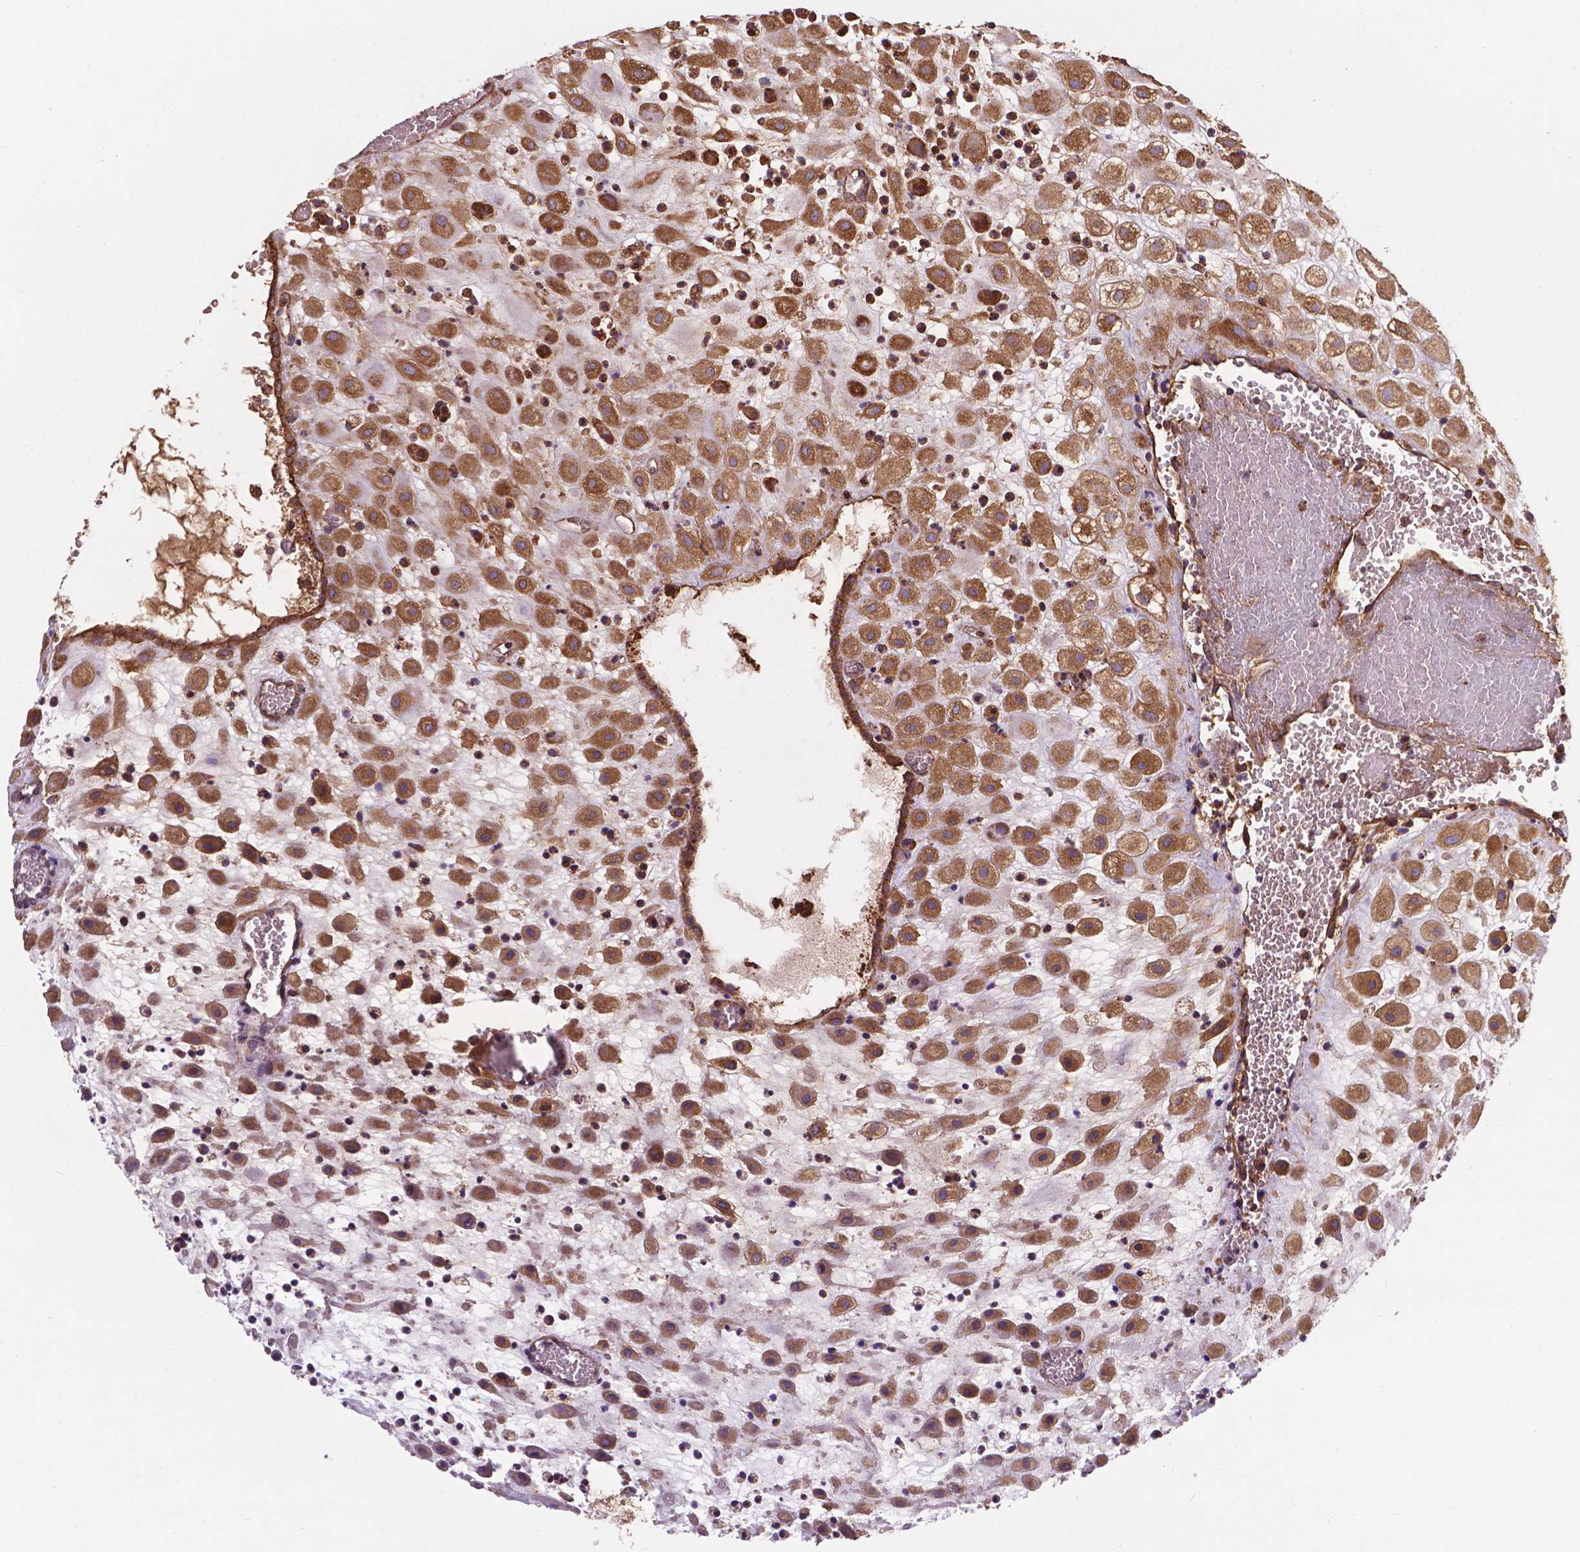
{"staining": {"intensity": "moderate", "quantity": ">75%", "location": "cytoplasmic/membranous"}, "tissue": "placenta", "cell_type": "Decidual cells", "image_type": "normal", "snomed": [{"axis": "morphology", "description": "Normal tissue, NOS"}, {"axis": "topography", "description": "Placenta"}], "caption": "Immunohistochemical staining of unremarkable human placenta reveals medium levels of moderate cytoplasmic/membranous staining in approximately >75% of decidual cells. The protein of interest is stained brown, and the nuclei are stained in blue (DAB IHC with brightfield microscopy, high magnification).", "gene": "CCDC71L", "patient": {"sex": "female", "age": 24}}